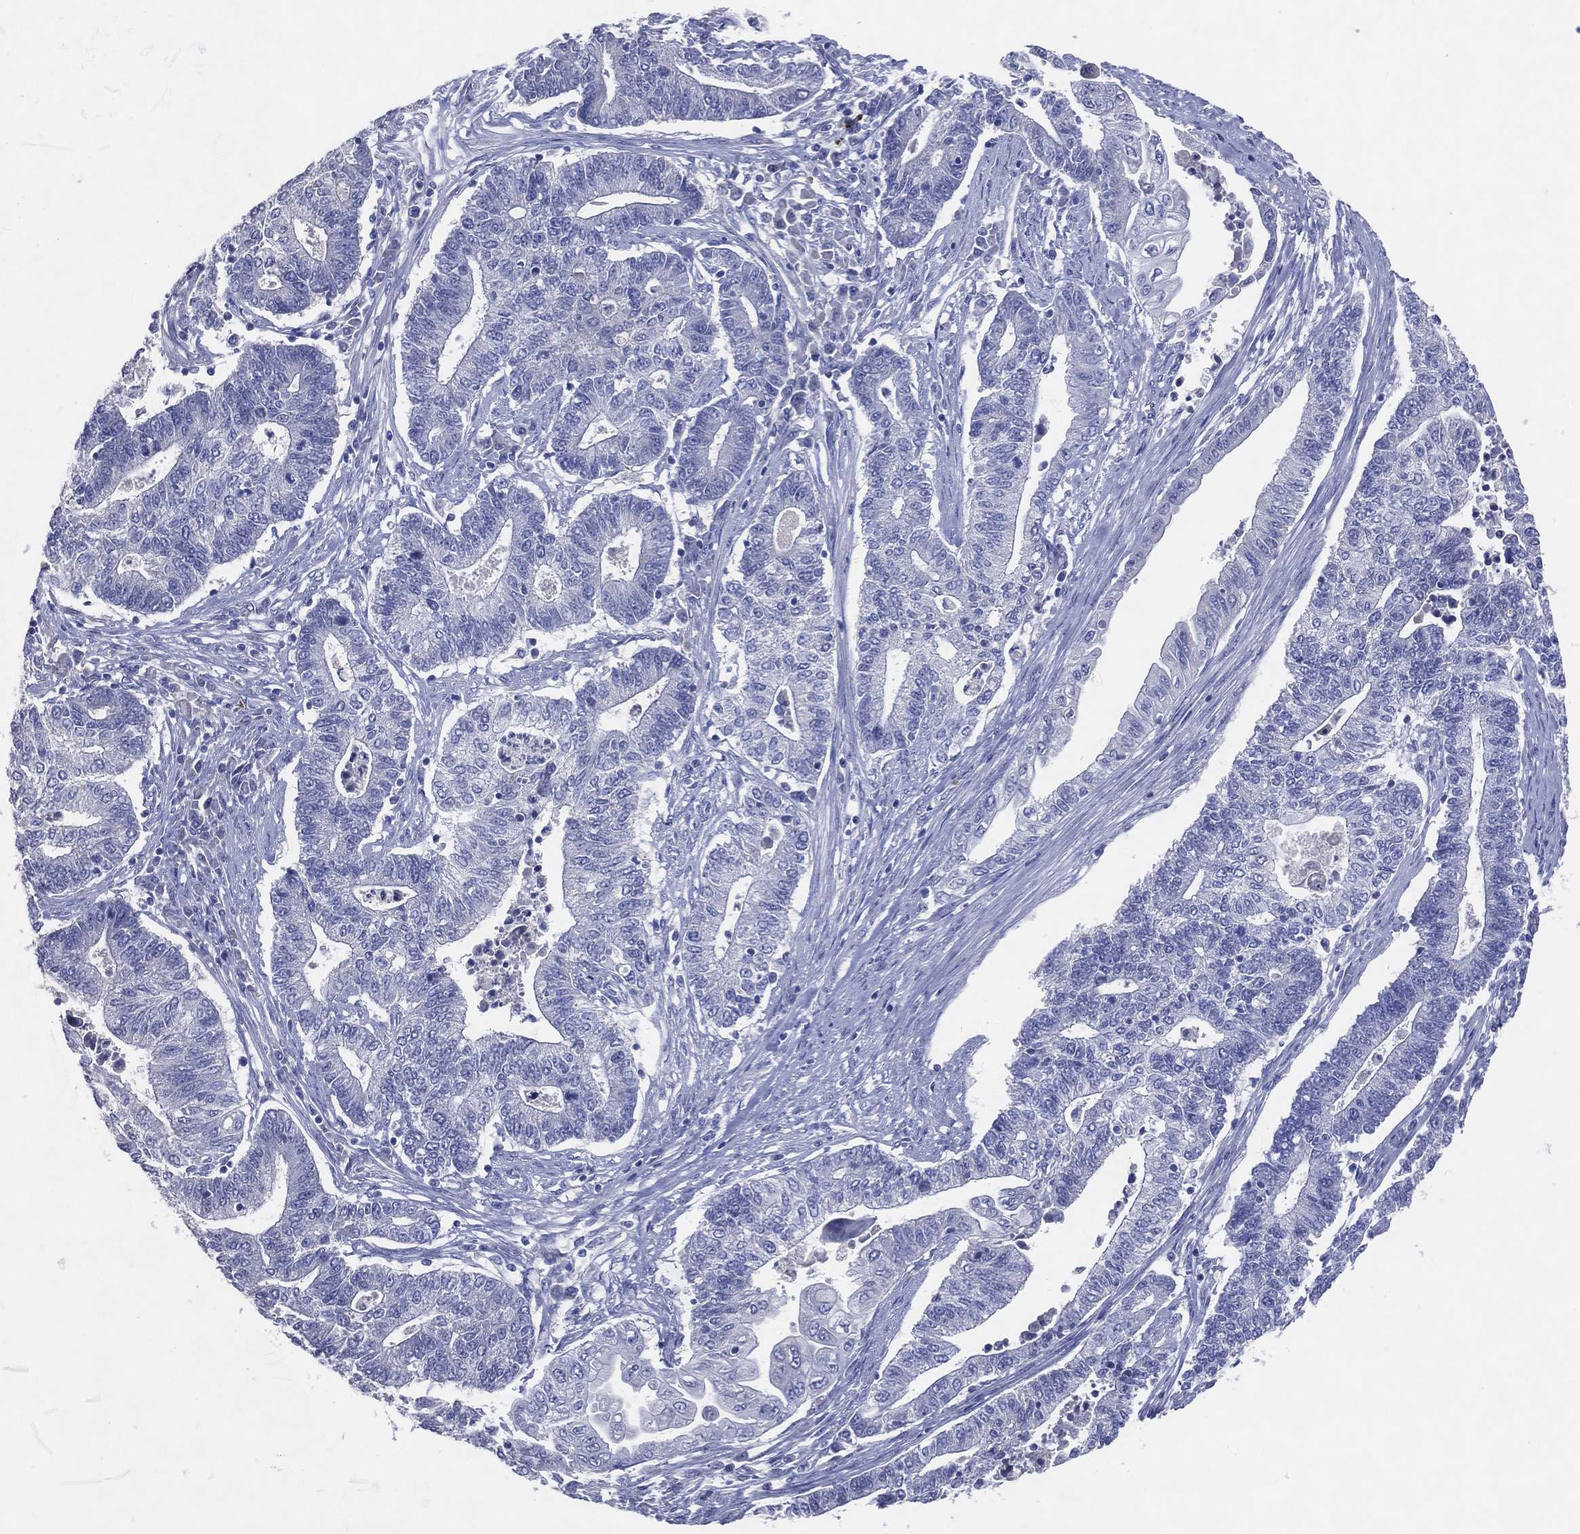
{"staining": {"intensity": "negative", "quantity": "none", "location": "none"}, "tissue": "endometrial cancer", "cell_type": "Tumor cells", "image_type": "cancer", "snomed": [{"axis": "morphology", "description": "Adenocarcinoma, NOS"}, {"axis": "topography", "description": "Uterus"}, {"axis": "topography", "description": "Endometrium"}], "caption": "A high-resolution photomicrograph shows immunohistochemistry staining of adenocarcinoma (endometrial), which reveals no significant positivity in tumor cells. (DAB immunohistochemistry (IHC) visualized using brightfield microscopy, high magnification).", "gene": "DNAH6", "patient": {"sex": "female", "age": 54}}